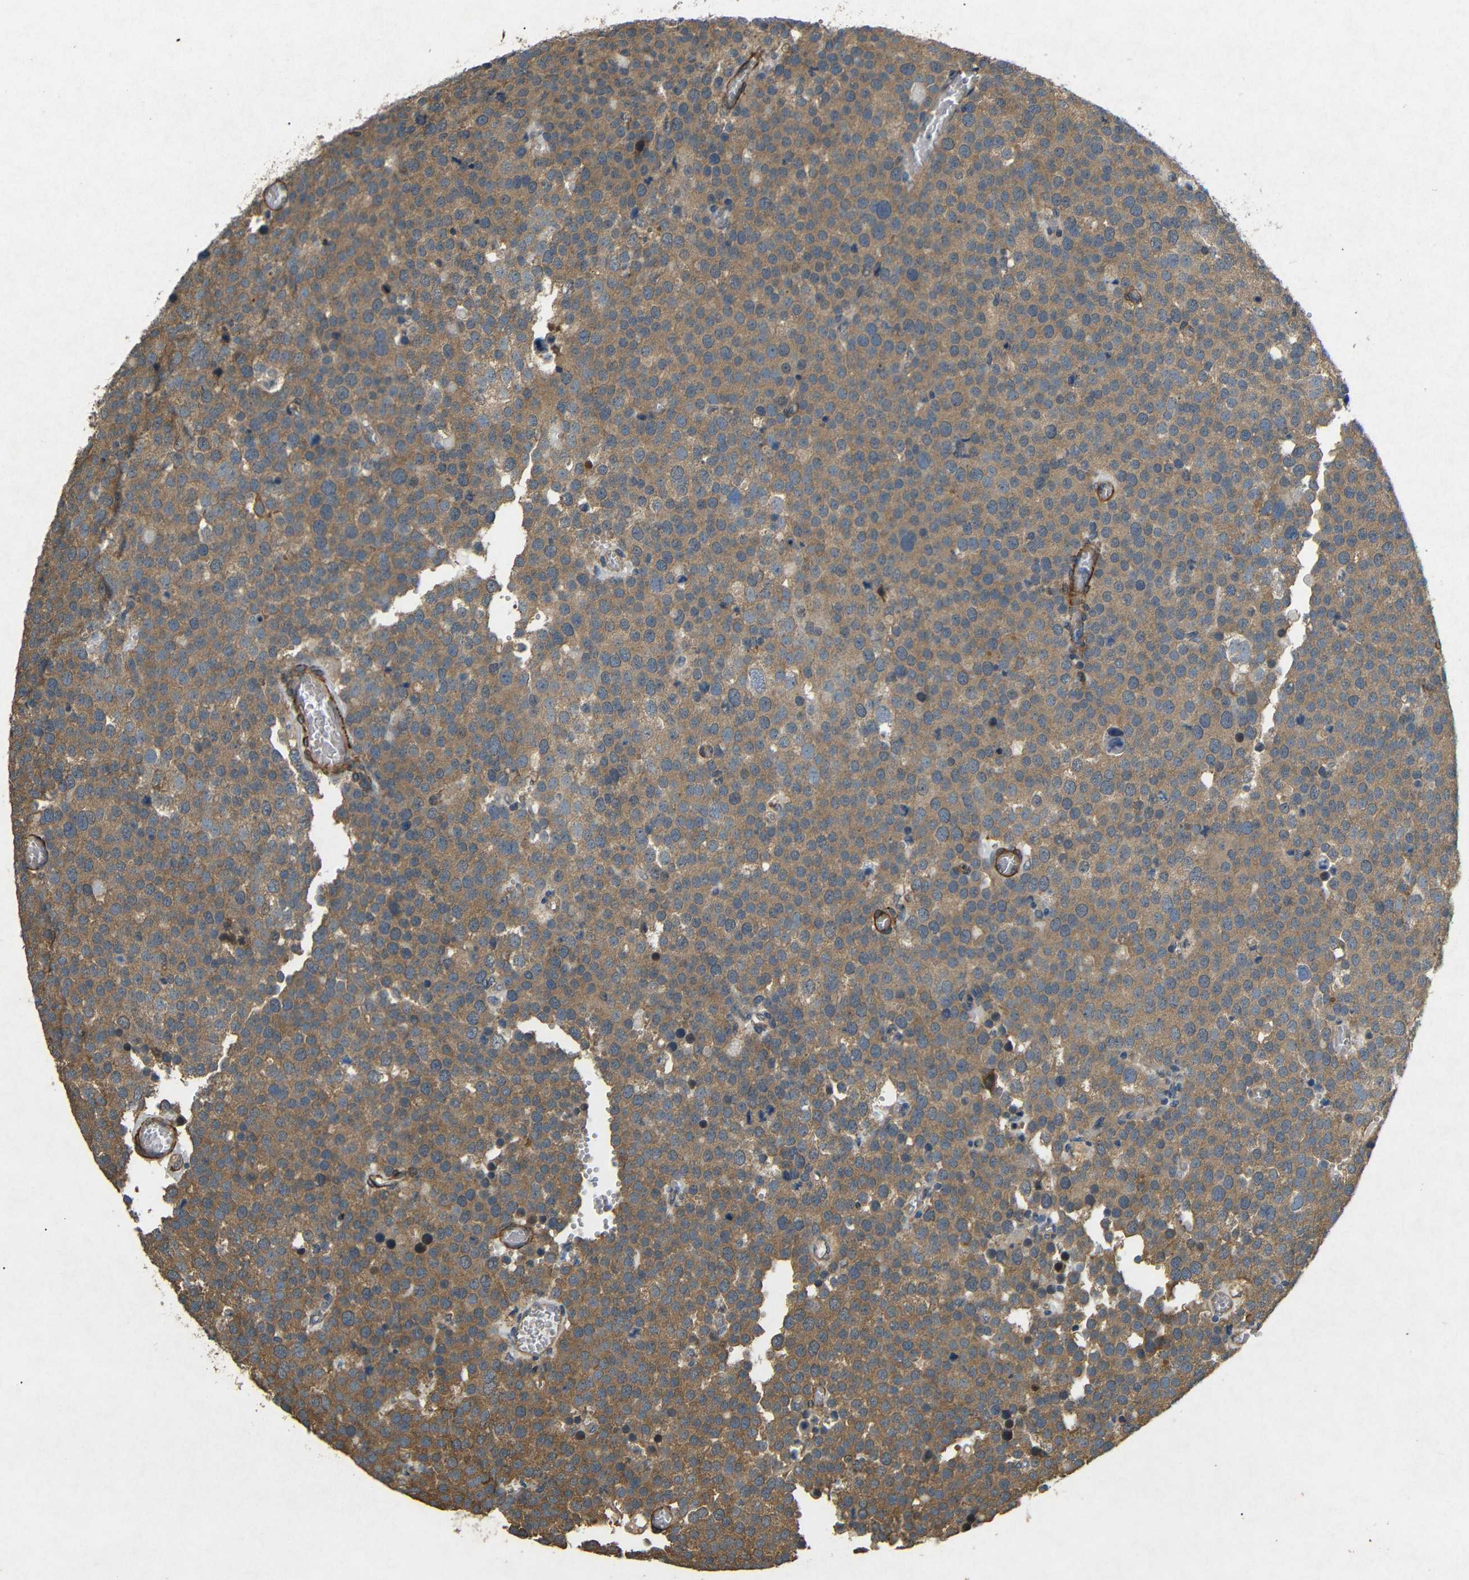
{"staining": {"intensity": "moderate", "quantity": ">75%", "location": "cytoplasmic/membranous"}, "tissue": "testis cancer", "cell_type": "Tumor cells", "image_type": "cancer", "snomed": [{"axis": "morphology", "description": "Normal tissue, NOS"}, {"axis": "morphology", "description": "Seminoma, NOS"}, {"axis": "topography", "description": "Testis"}], "caption": "Immunohistochemical staining of human testis cancer exhibits medium levels of moderate cytoplasmic/membranous staining in approximately >75% of tumor cells. (DAB = brown stain, brightfield microscopy at high magnification).", "gene": "BNIP3", "patient": {"sex": "male", "age": 71}}